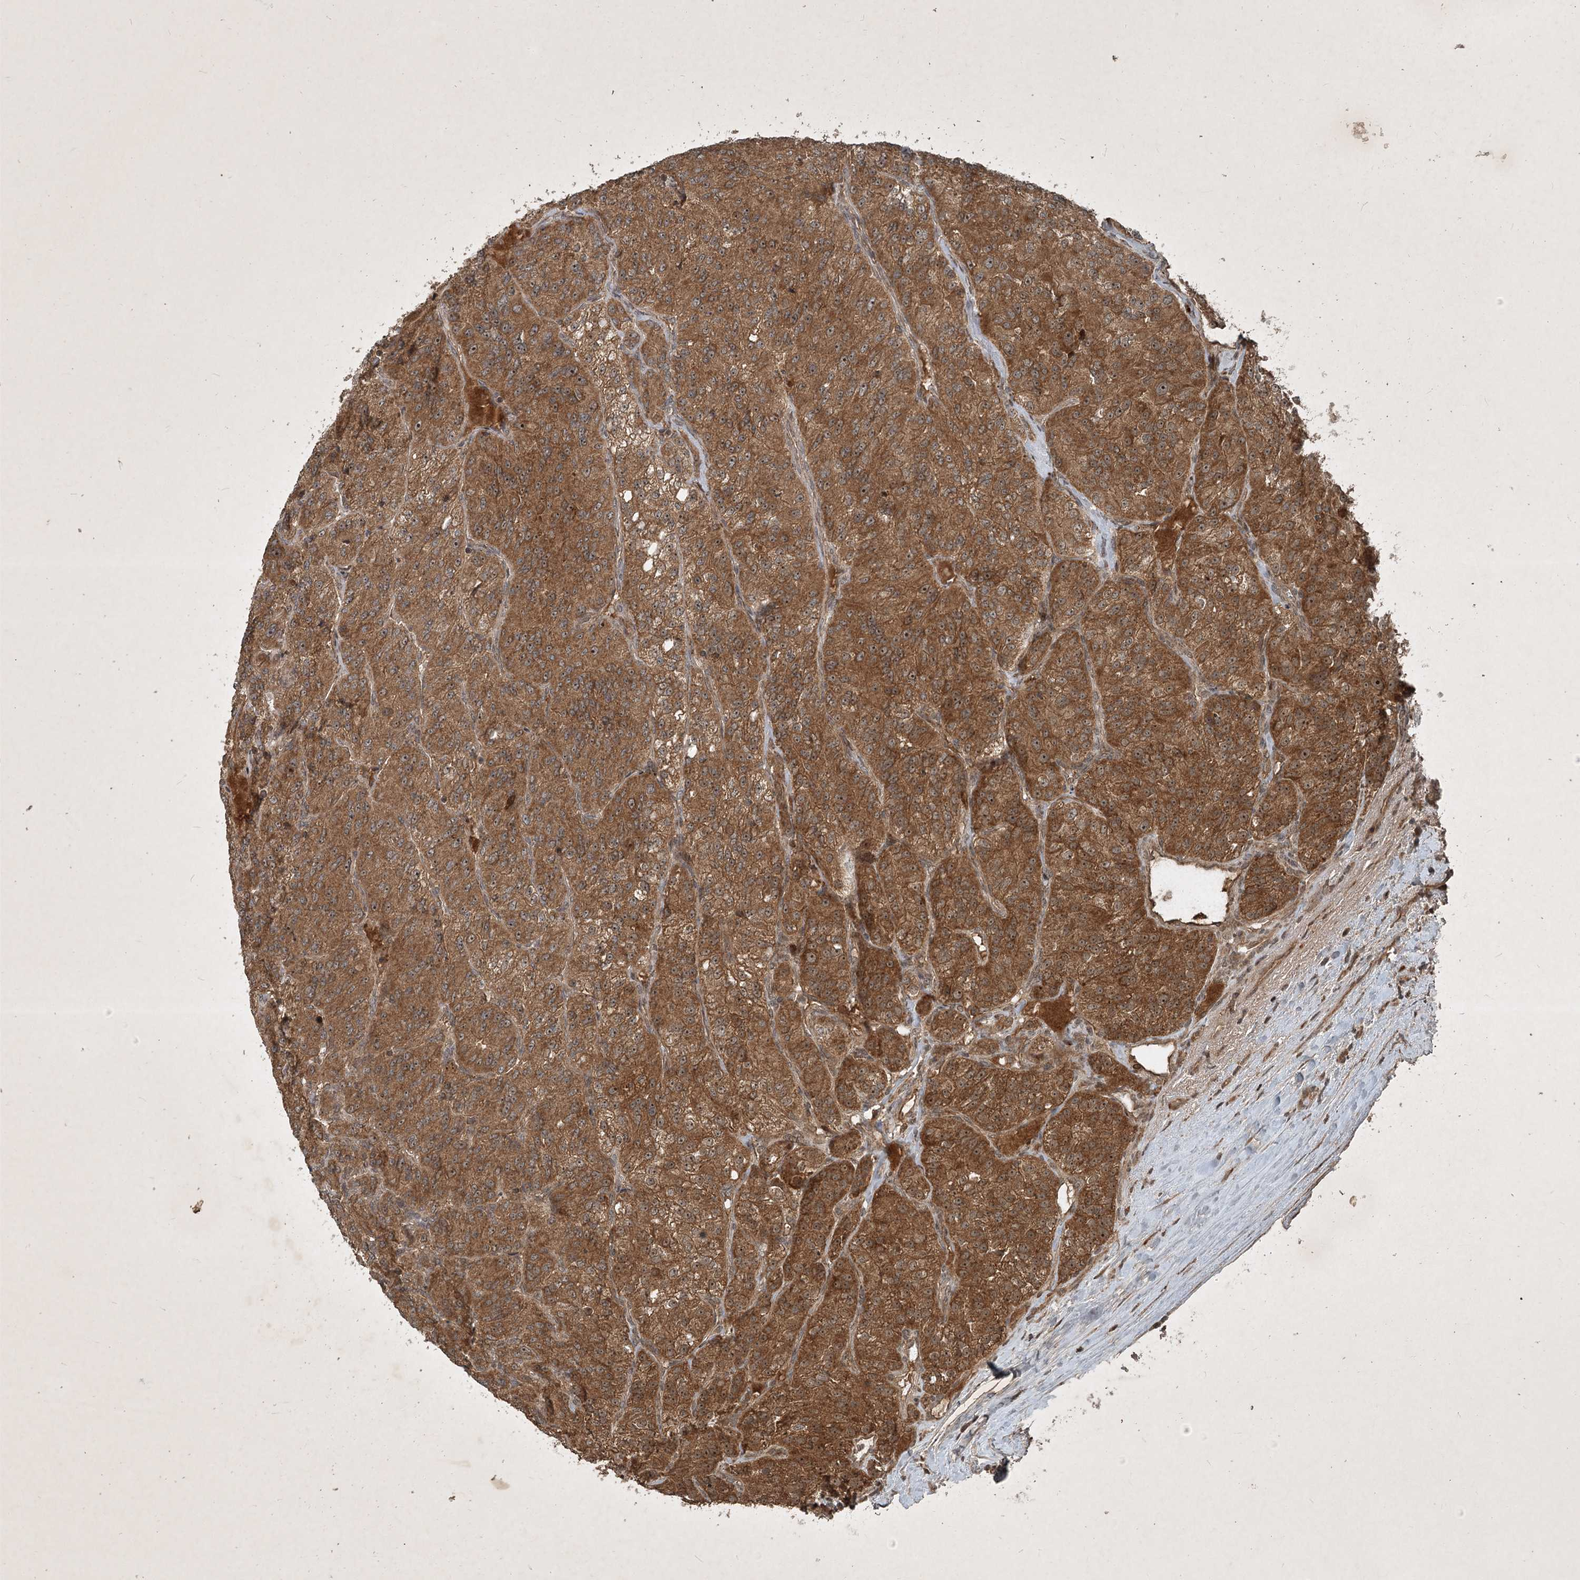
{"staining": {"intensity": "strong", "quantity": ">75%", "location": "cytoplasmic/membranous"}, "tissue": "renal cancer", "cell_type": "Tumor cells", "image_type": "cancer", "snomed": [{"axis": "morphology", "description": "Adenocarcinoma, NOS"}, {"axis": "topography", "description": "Kidney"}], "caption": "The micrograph displays a brown stain indicating the presence of a protein in the cytoplasmic/membranous of tumor cells in renal cancer (adenocarcinoma). (DAB (3,3'-diaminobenzidine) IHC with brightfield microscopy, high magnification).", "gene": "UNC93A", "patient": {"sex": "female", "age": 63}}